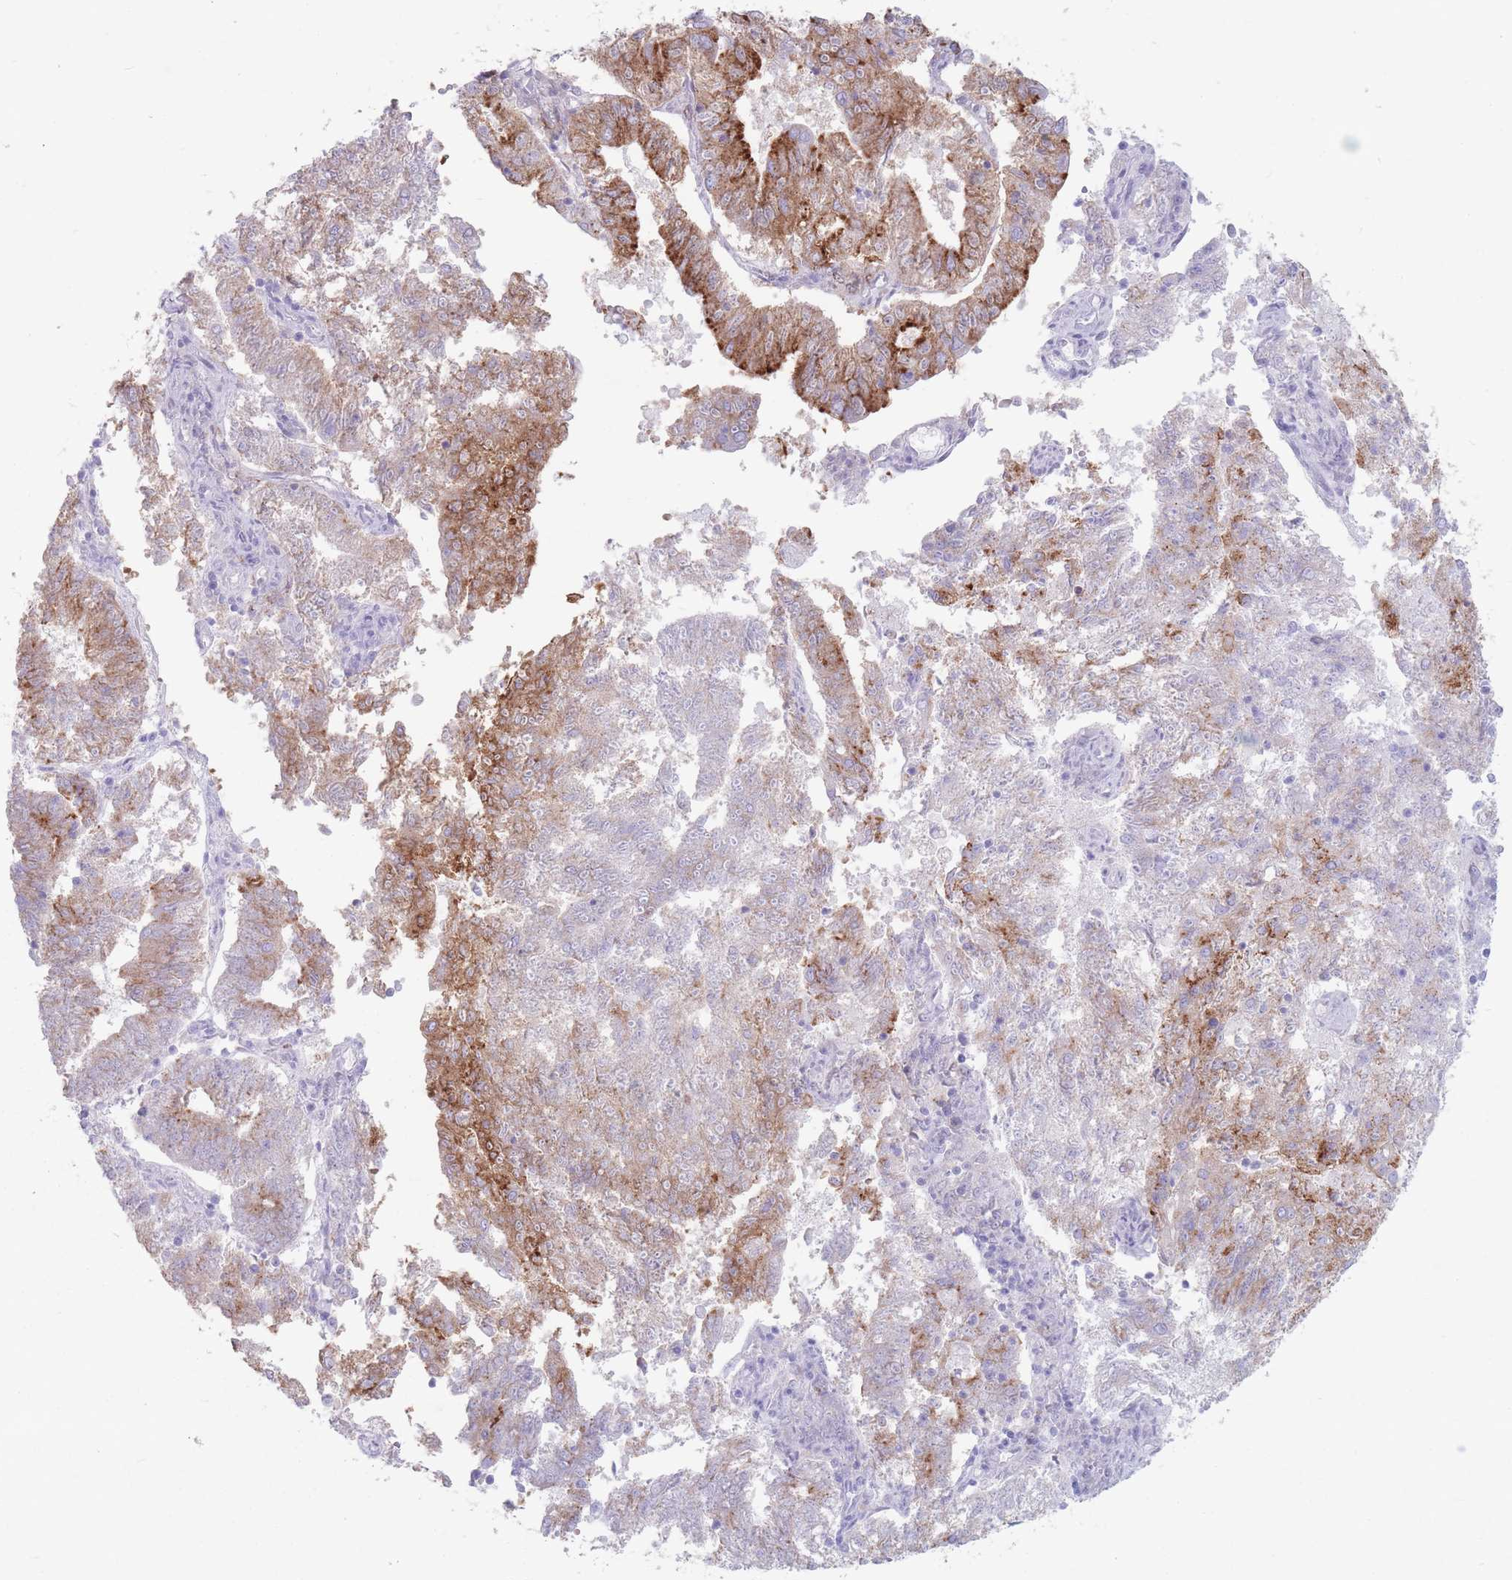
{"staining": {"intensity": "strong", "quantity": "25%-75%", "location": "cytoplasmic/membranous"}, "tissue": "endometrial cancer", "cell_type": "Tumor cells", "image_type": "cancer", "snomed": [{"axis": "morphology", "description": "Adenocarcinoma, NOS"}, {"axis": "topography", "description": "Endometrium"}], "caption": "Human endometrial cancer (adenocarcinoma) stained with a protein marker shows strong staining in tumor cells.", "gene": "ST3GAL5", "patient": {"sex": "female", "age": 82}}